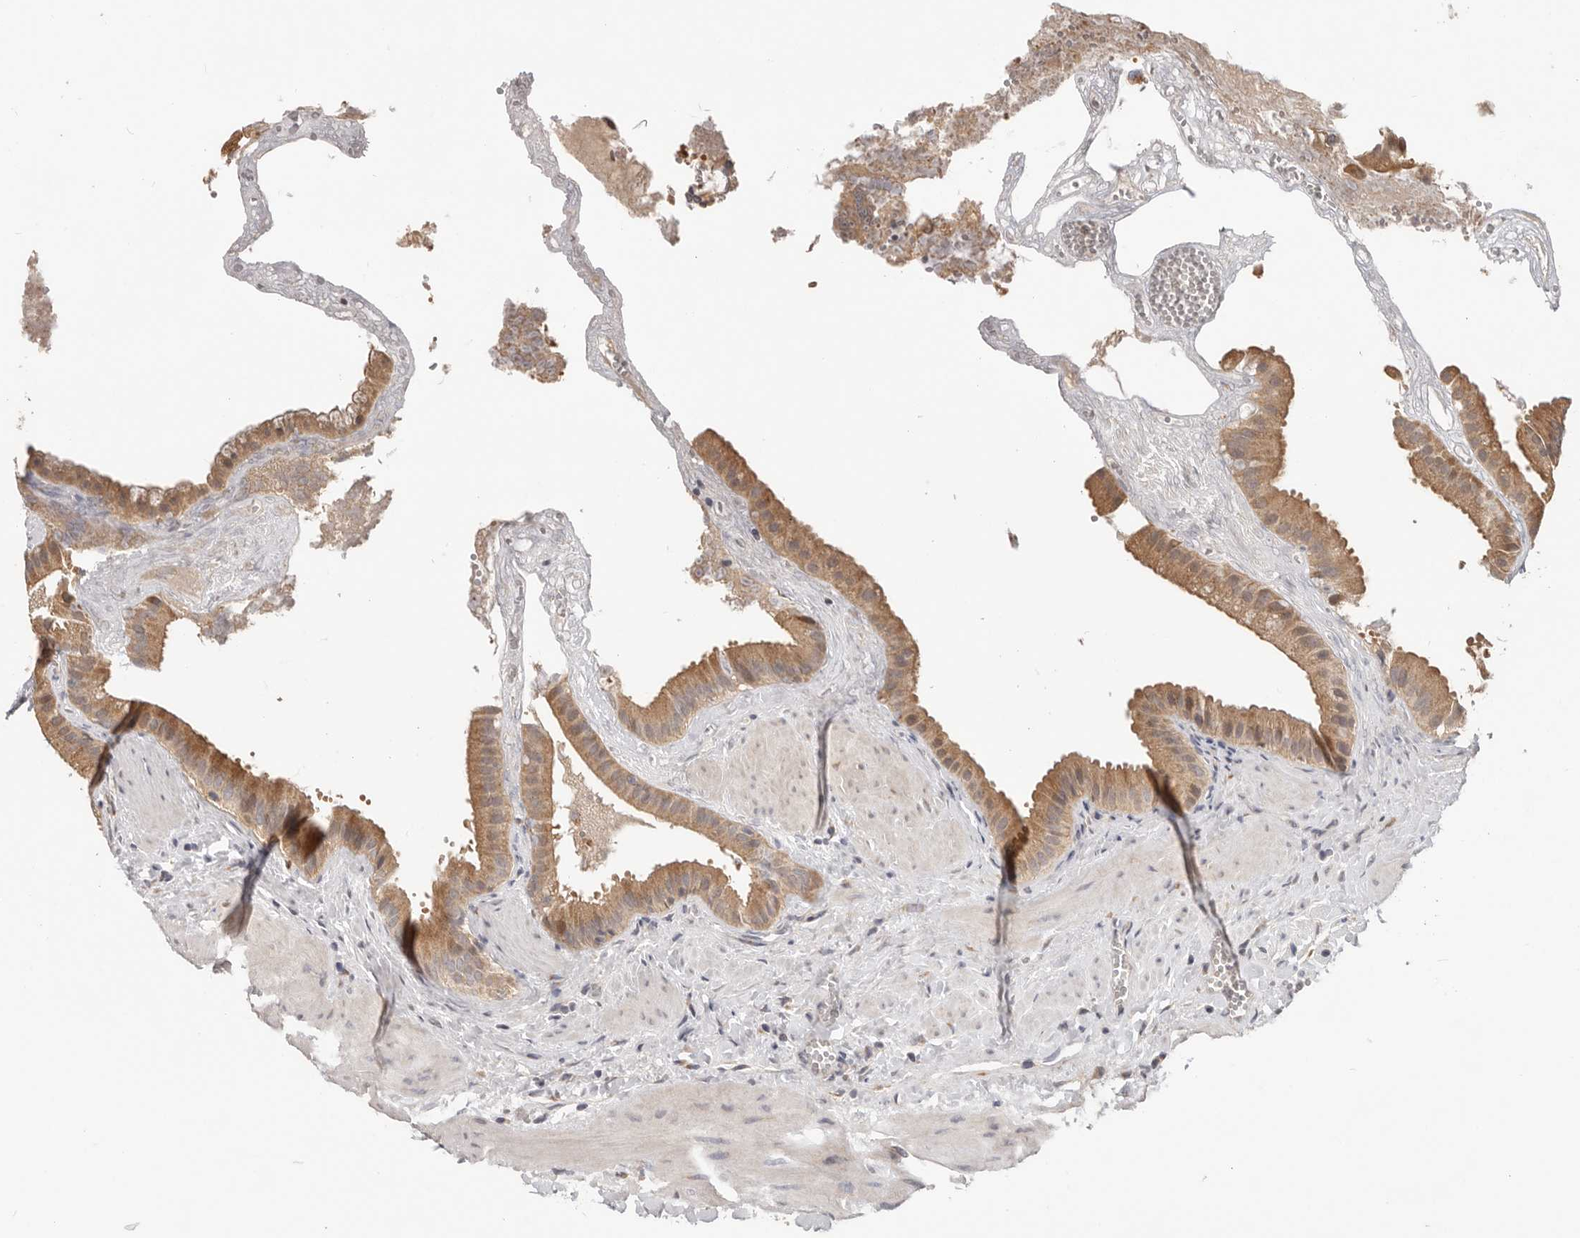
{"staining": {"intensity": "moderate", "quantity": ">75%", "location": "cytoplasmic/membranous"}, "tissue": "gallbladder", "cell_type": "Glandular cells", "image_type": "normal", "snomed": [{"axis": "morphology", "description": "Normal tissue, NOS"}, {"axis": "topography", "description": "Gallbladder"}], "caption": "Gallbladder stained with IHC shows moderate cytoplasmic/membranous expression in approximately >75% of glandular cells. (DAB (3,3'-diaminobenzidine) = brown stain, brightfield microscopy at high magnification).", "gene": "LRP6", "patient": {"sex": "male", "age": 55}}